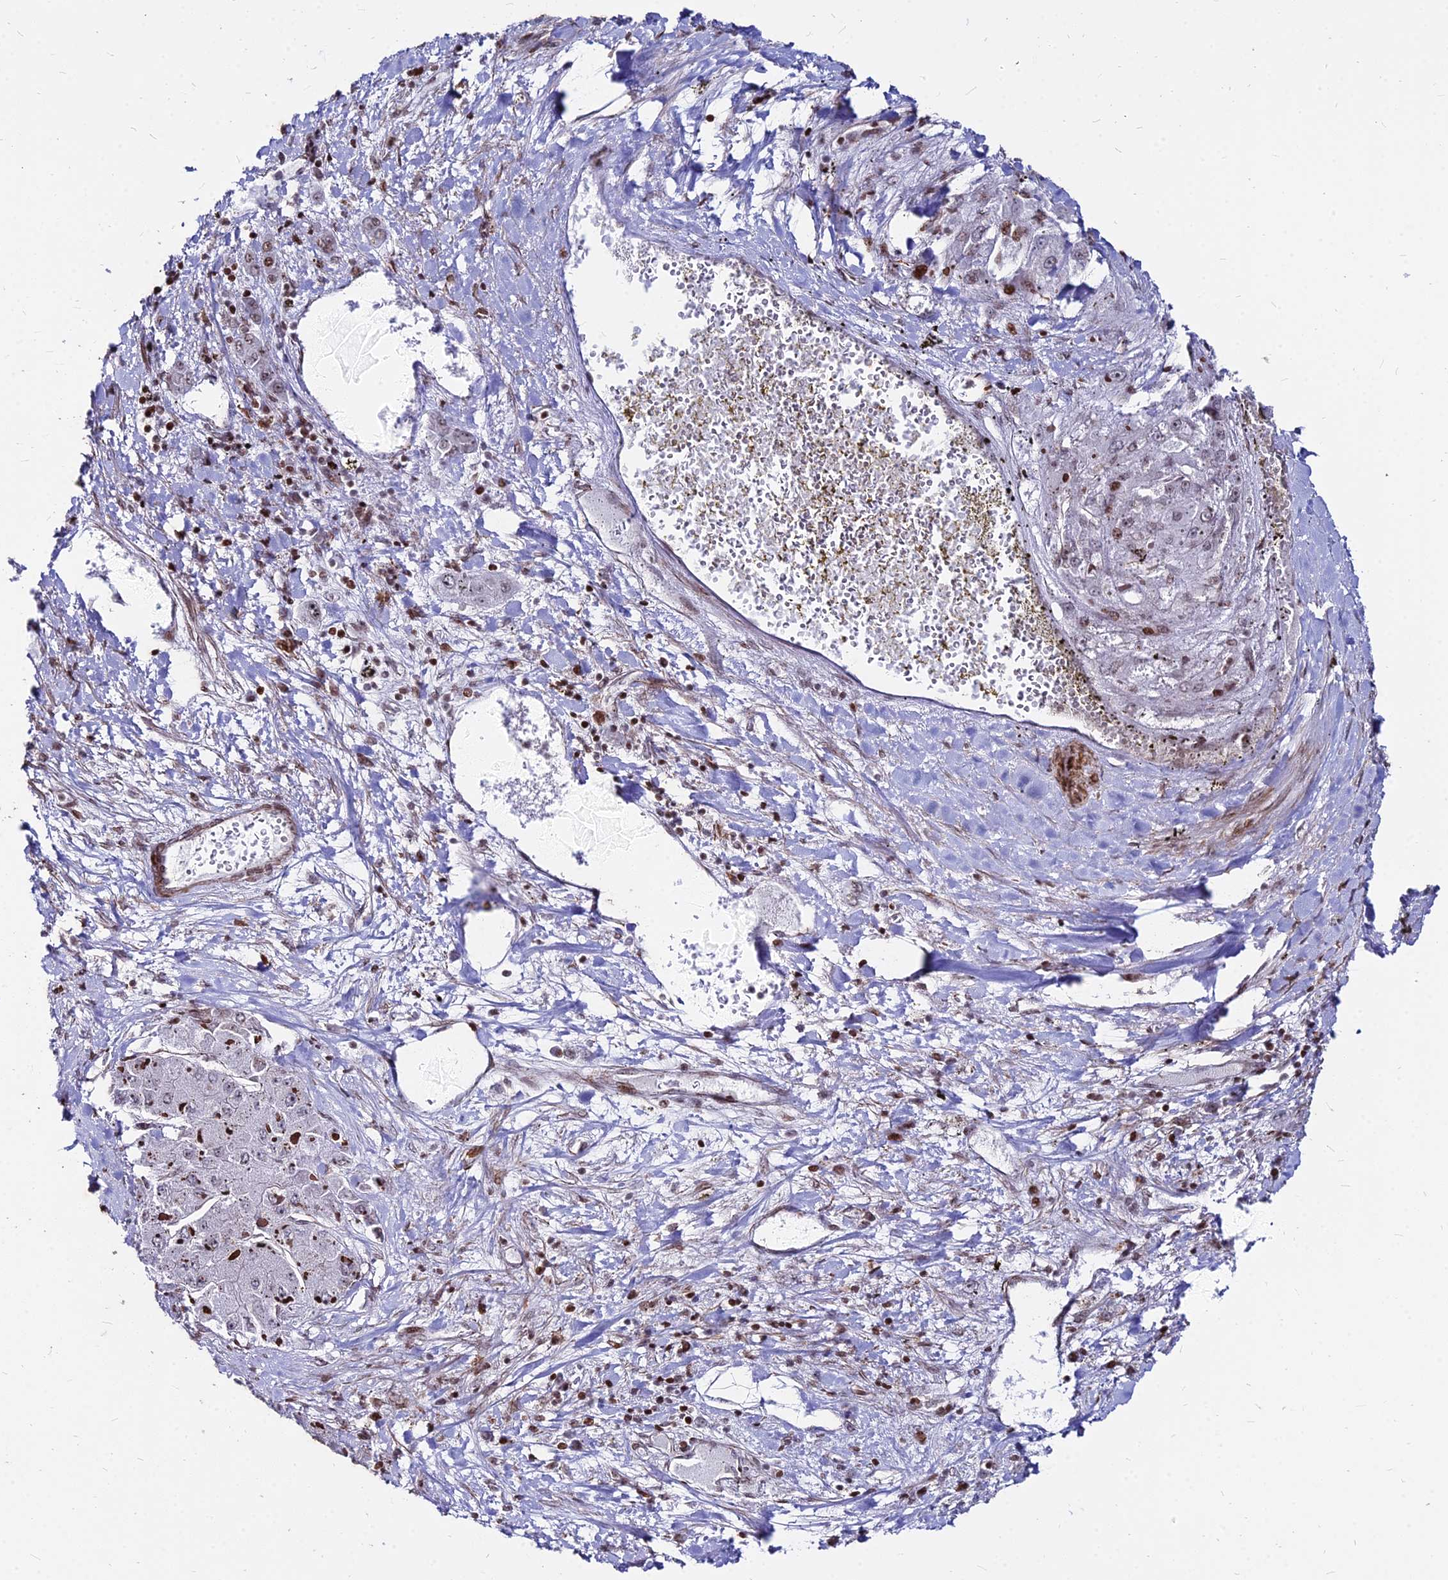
{"staining": {"intensity": "weak", "quantity": "<25%", "location": "nuclear"}, "tissue": "liver cancer", "cell_type": "Tumor cells", "image_type": "cancer", "snomed": [{"axis": "morphology", "description": "Carcinoma, Hepatocellular, NOS"}, {"axis": "topography", "description": "Liver"}], "caption": "Protein analysis of hepatocellular carcinoma (liver) reveals no significant expression in tumor cells. (Brightfield microscopy of DAB (3,3'-diaminobenzidine) IHC at high magnification).", "gene": "NYAP2", "patient": {"sex": "female", "age": 73}}